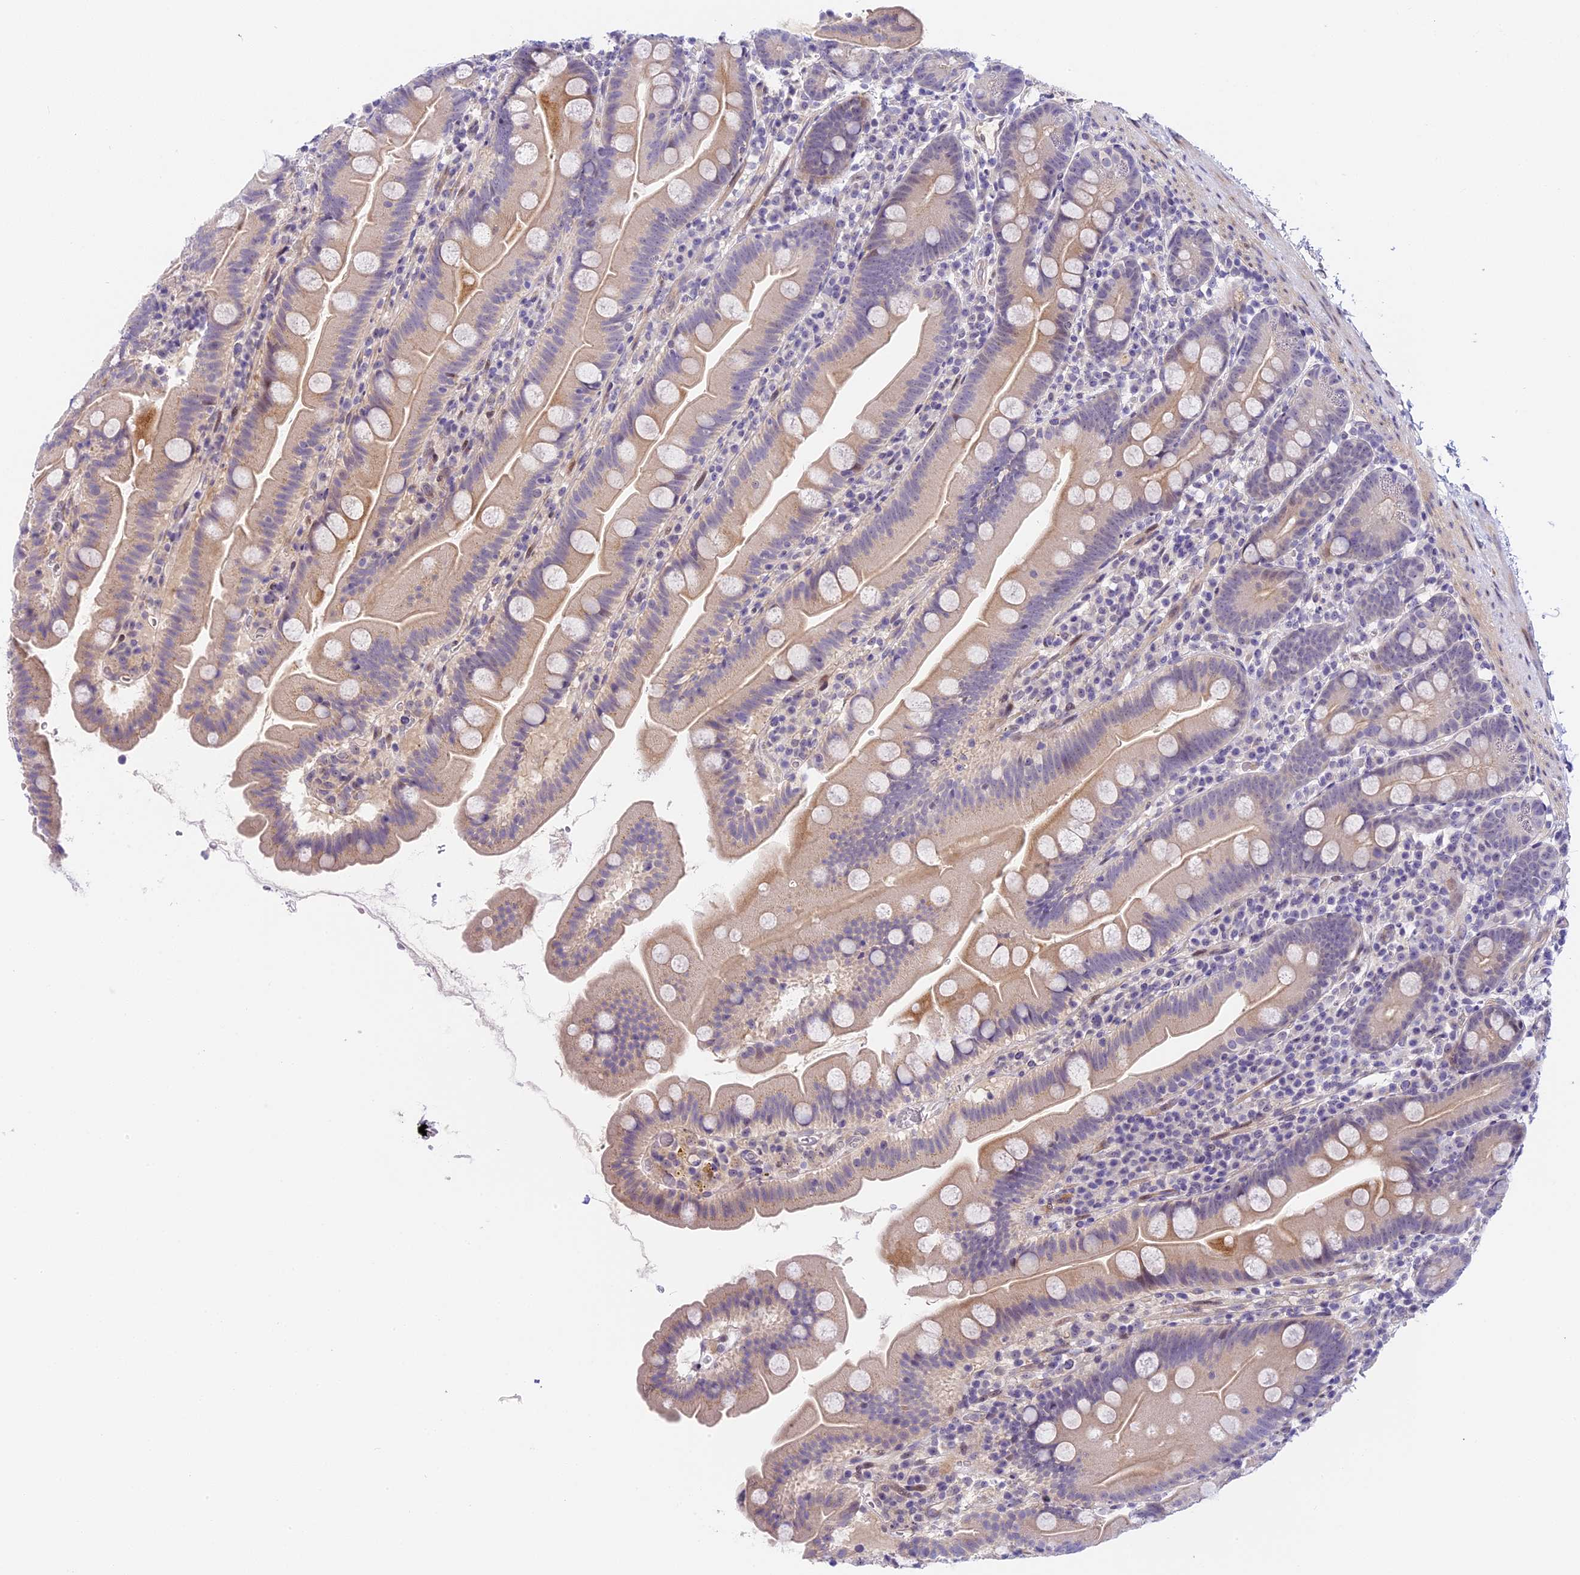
{"staining": {"intensity": "moderate", "quantity": "<25%", "location": "cytoplasmic/membranous"}, "tissue": "small intestine", "cell_type": "Glandular cells", "image_type": "normal", "snomed": [{"axis": "morphology", "description": "Normal tissue, NOS"}, {"axis": "topography", "description": "Small intestine"}], "caption": "Protein expression by IHC displays moderate cytoplasmic/membranous positivity in approximately <25% of glandular cells in normal small intestine. (DAB IHC, brown staining for protein, blue staining for nuclei).", "gene": "MIDN", "patient": {"sex": "female", "age": 68}}